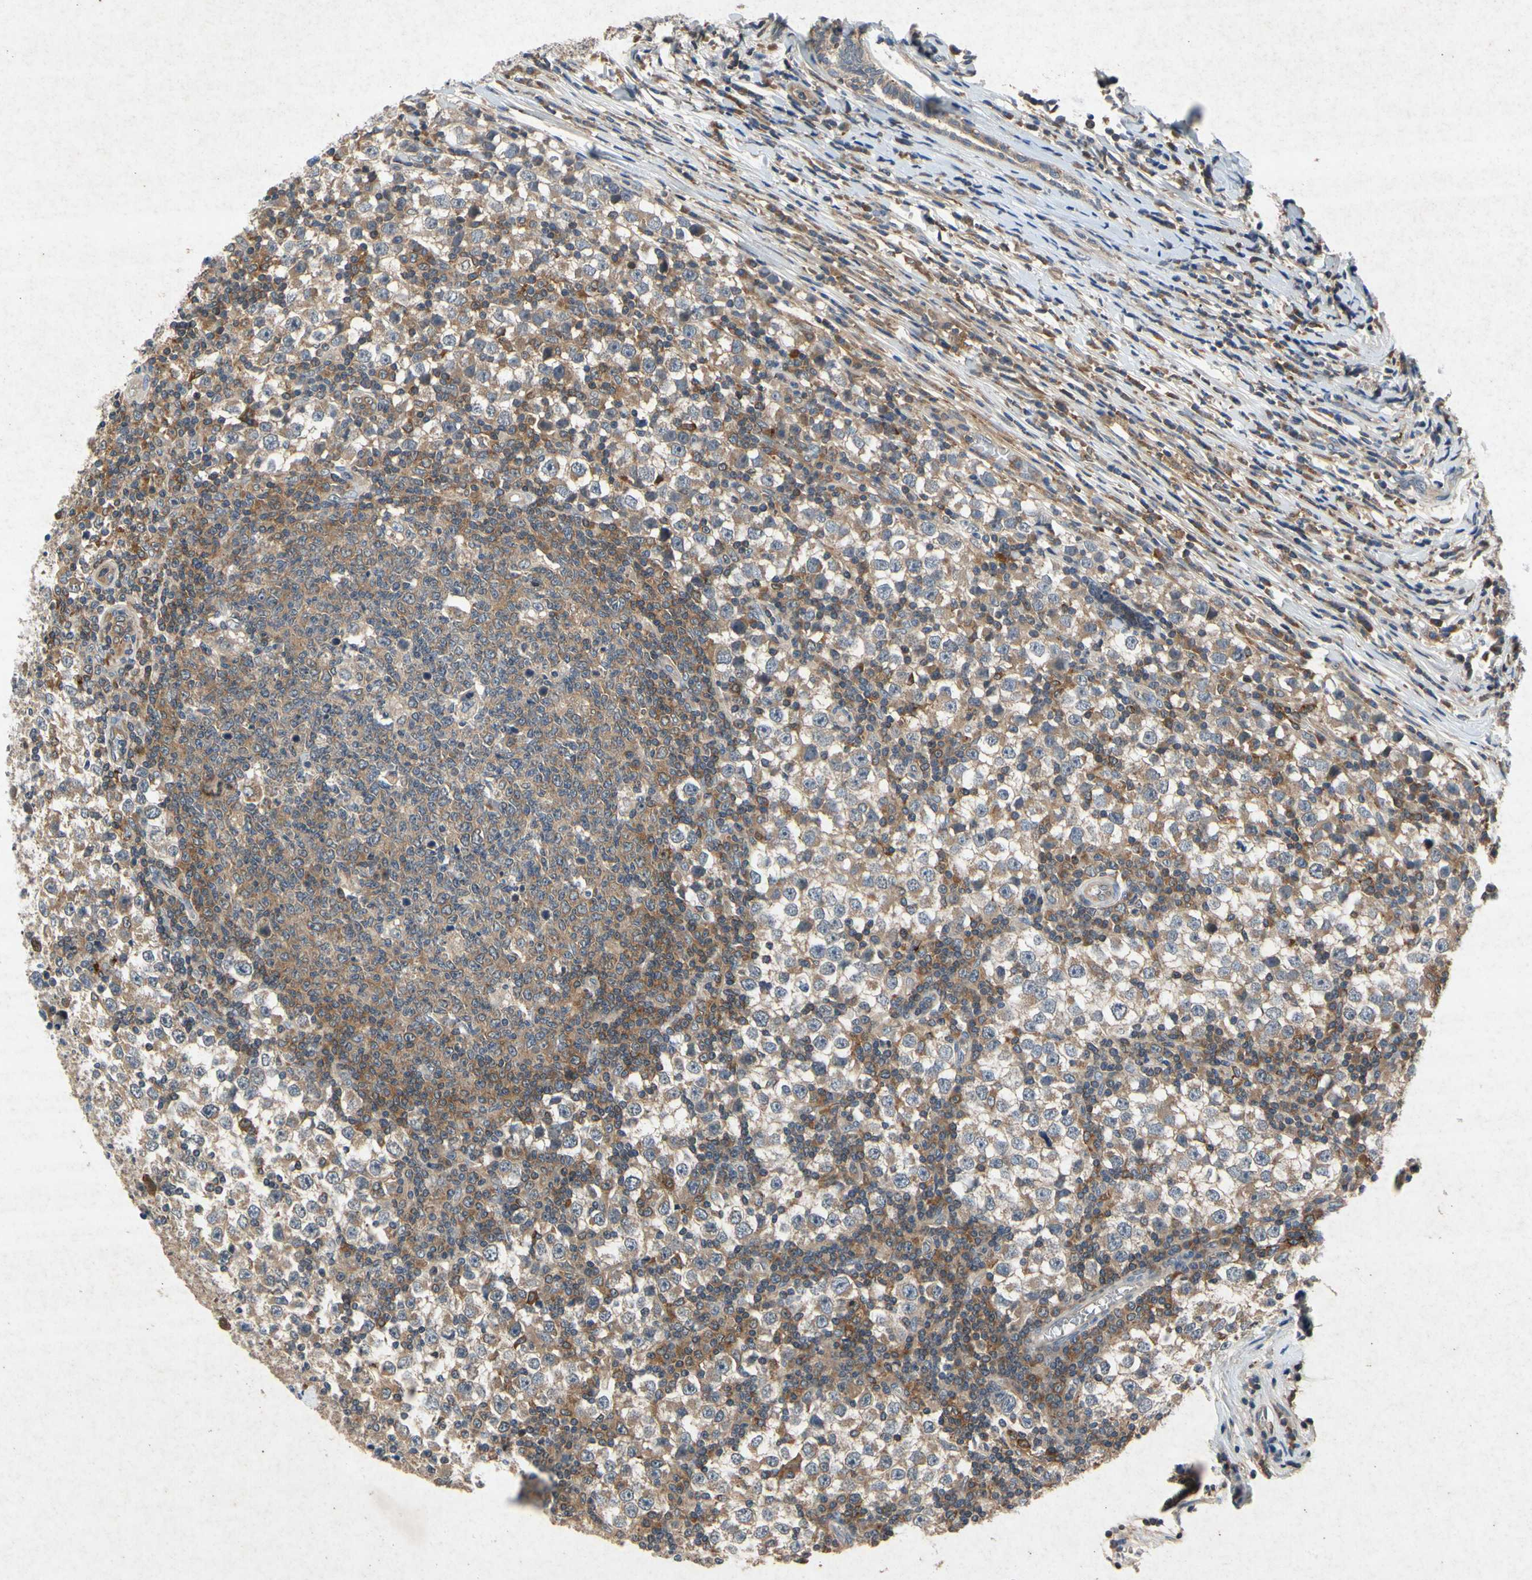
{"staining": {"intensity": "moderate", "quantity": "25%-75%", "location": "cytoplasmic/membranous"}, "tissue": "testis cancer", "cell_type": "Tumor cells", "image_type": "cancer", "snomed": [{"axis": "morphology", "description": "Seminoma, NOS"}, {"axis": "topography", "description": "Testis"}], "caption": "Protein staining demonstrates moderate cytoplasmic/membranous staining in approximately 25%-75% of tumor cells in testis cancer (seminoma).", "gene": "RPS6KA1", "patient": {"sex": "male", "age": 65}}